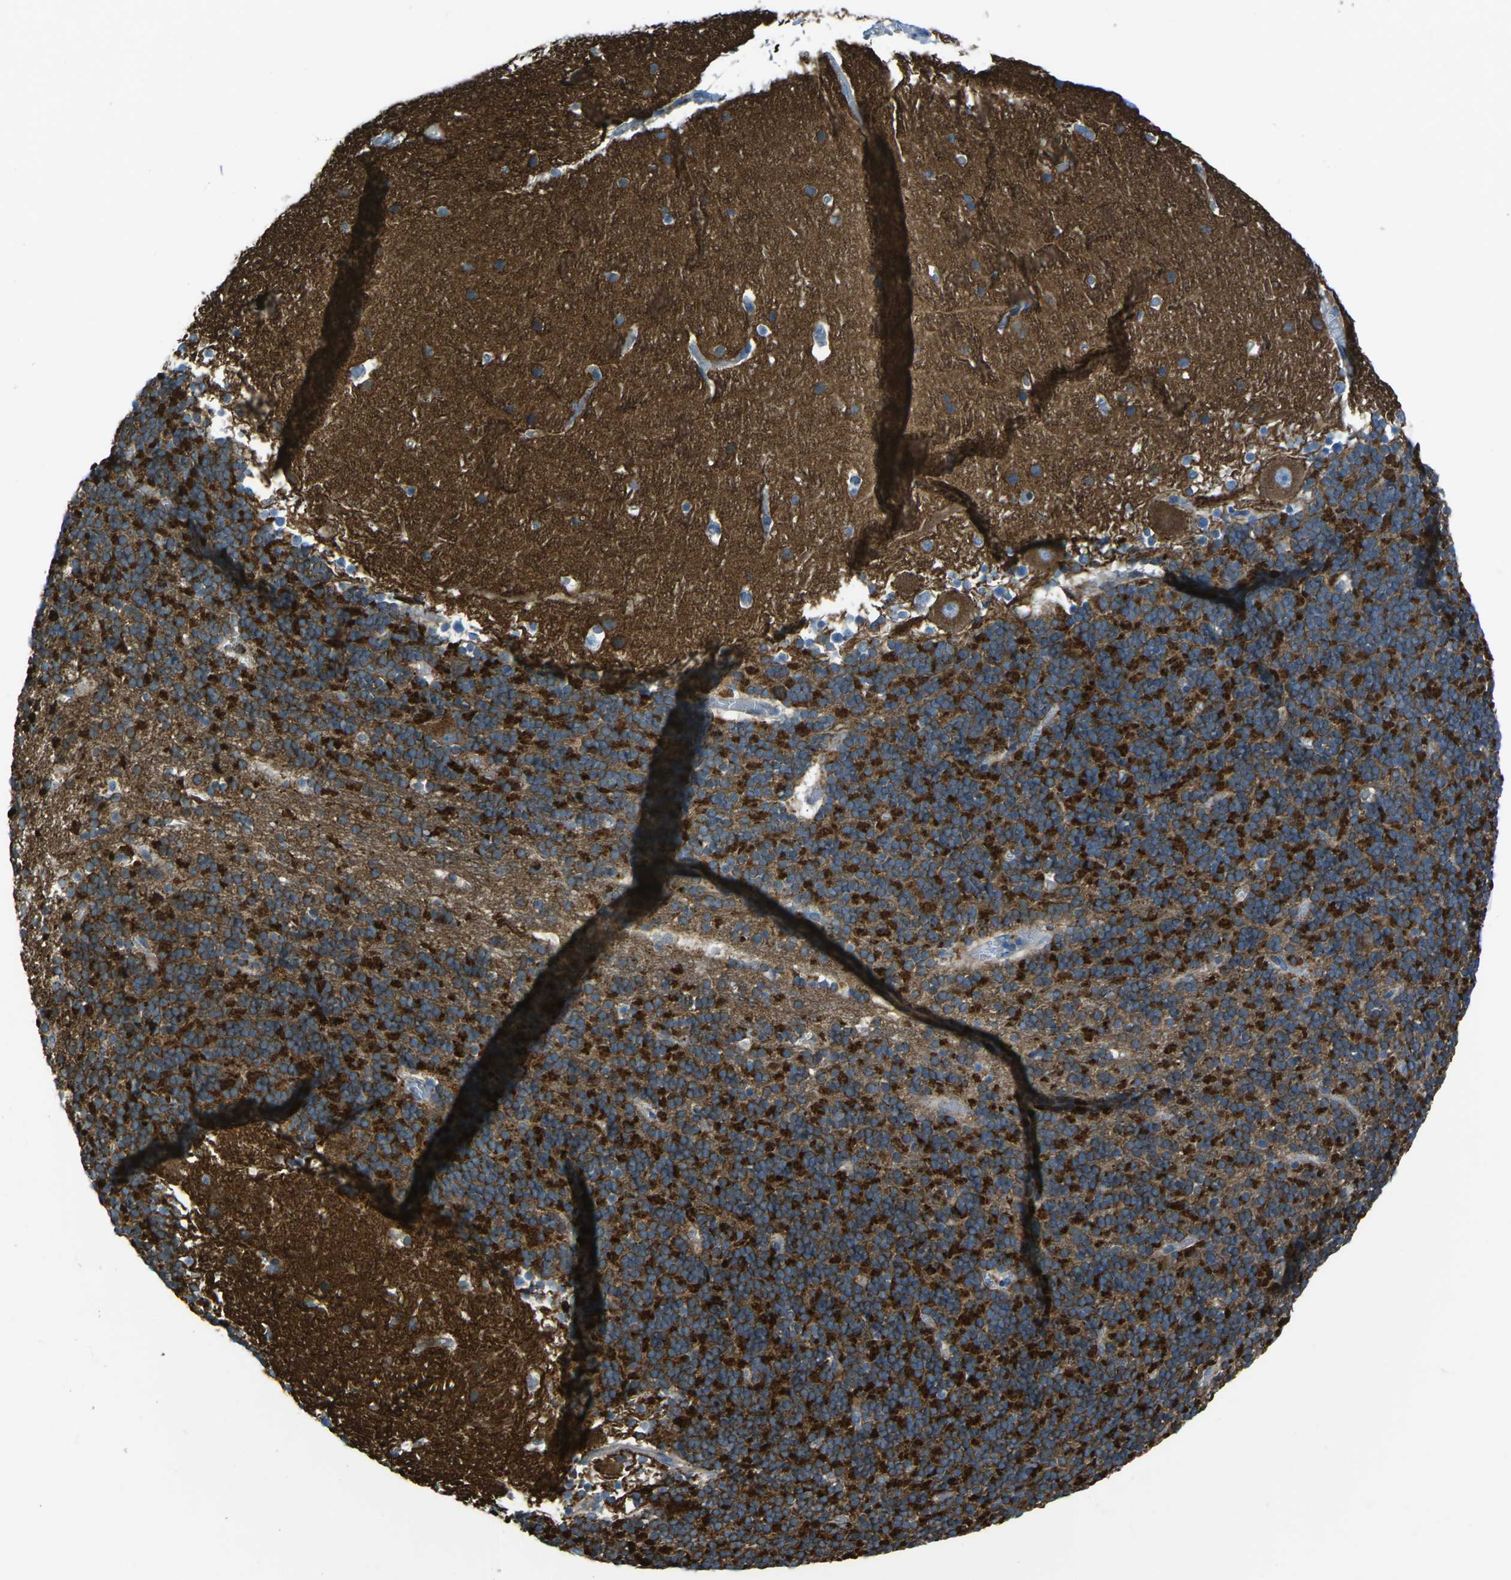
{"staining": {"intensity": "strong", "quantity": "25%-75%", "location": "cytoplasmic/membranous"}, "tissue": "cerebellum", "cell_type": "Cells in granular layer", "image_type": "normal", "snomed": [{"axis": "morphology", "description": "Normal tissue, NOS"}, {"axis": "topography", "description": "Cerebellum"}], "caption": "This is a photomicrograph of IHC staining of unremarkable cerebellum, which shows strong expression in the cytoplasmic/membranous of cells in granular layer.", "gene": "CDK17", "patient": {"sex": "male", "age": 45}}